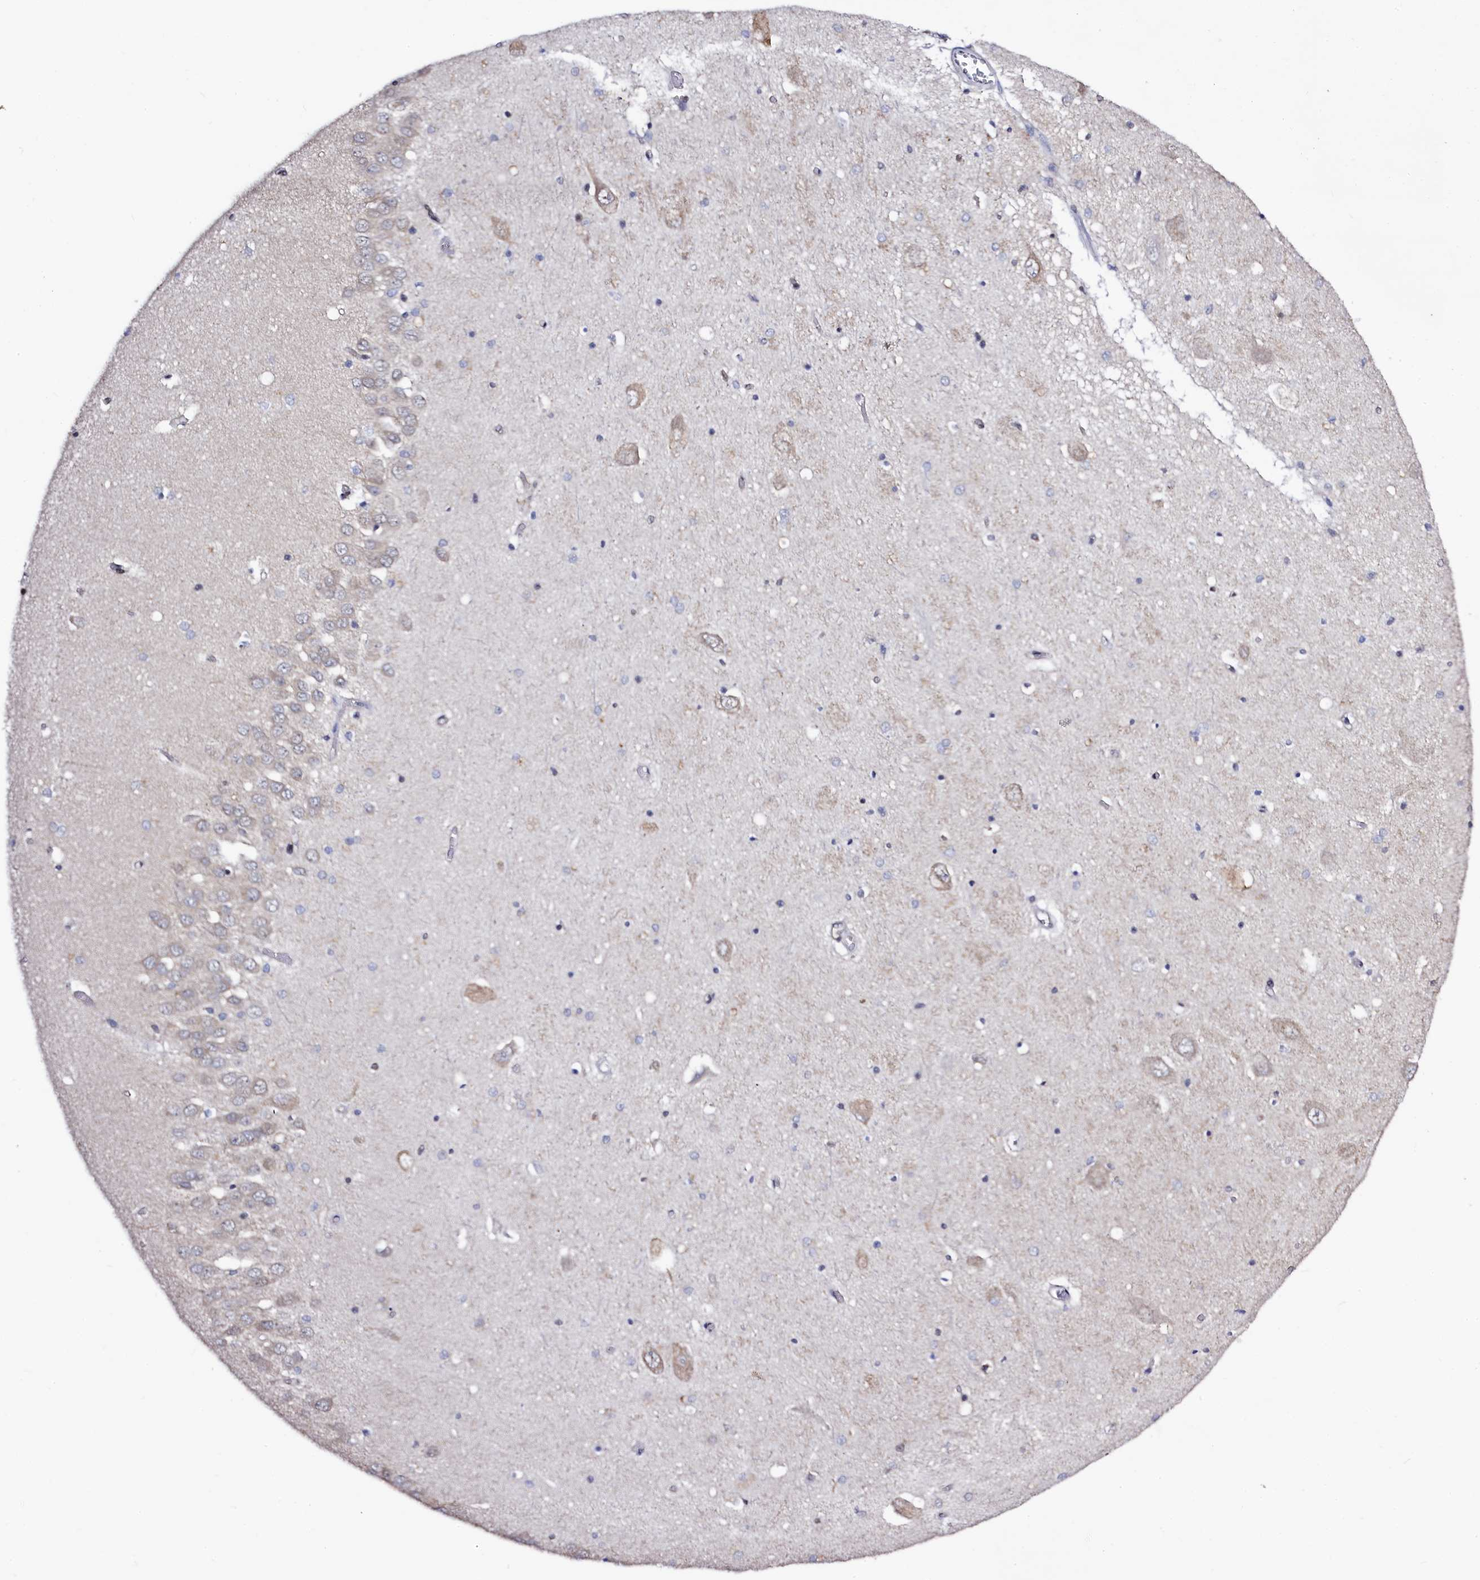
{"staining": {"intensity": "negative", "quantity": "none", "location": "none"}, "tissue": "hippocampus", "cell_type": "Glial cells", "image_type": "normal", "snomed": [{"axis": "morphology", "description": "Normal tissue, NOS"}, {"axis": "topography", "description": "Hippocampus"}], "caption": "Protein analysis of normal hippocampus exhibits no significant positivity in glial cells.", "gene": "SEC24C", "patient": {"sex": "male", "age": 70}}